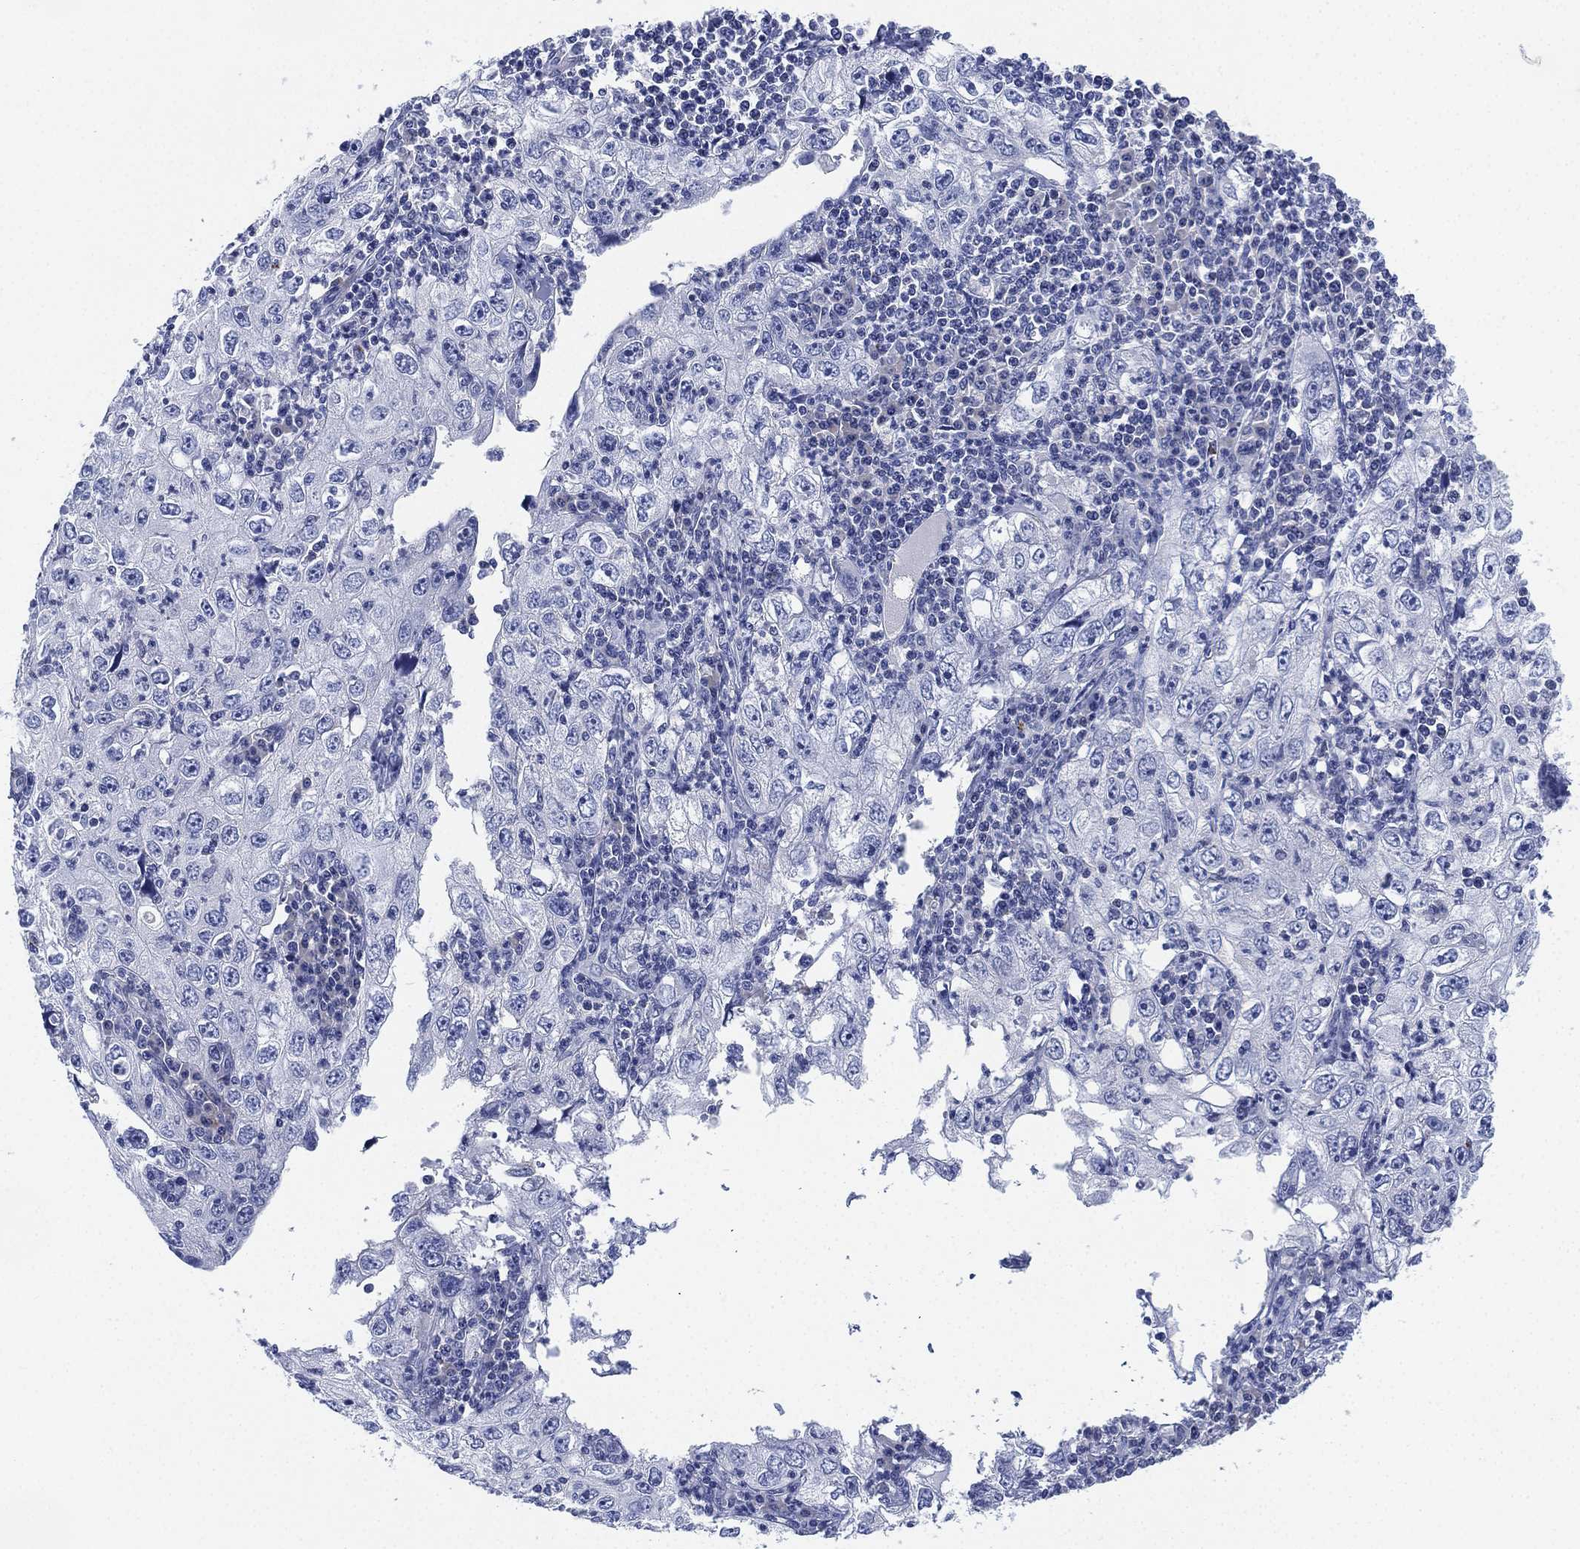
{"staining": {"intensity": "negative", "quantity": "none", "location": "none"}, "tissue": "cervical cancer", "cell_type": "Tumor cells", "image_type": "cancer", "snomed": [{"axis": "morphology", "description": "Squamous cell carcinoma, NOS"}, {"axis": "topography", "description": "Cervix"}], "caption": "Immunohistochemical staining of squamous cell carcinoma (cervical) exhibits no significant positivity in tumor cells.", "gene": "ADAD2", "patient": {"sex": "female", "age": 24}}